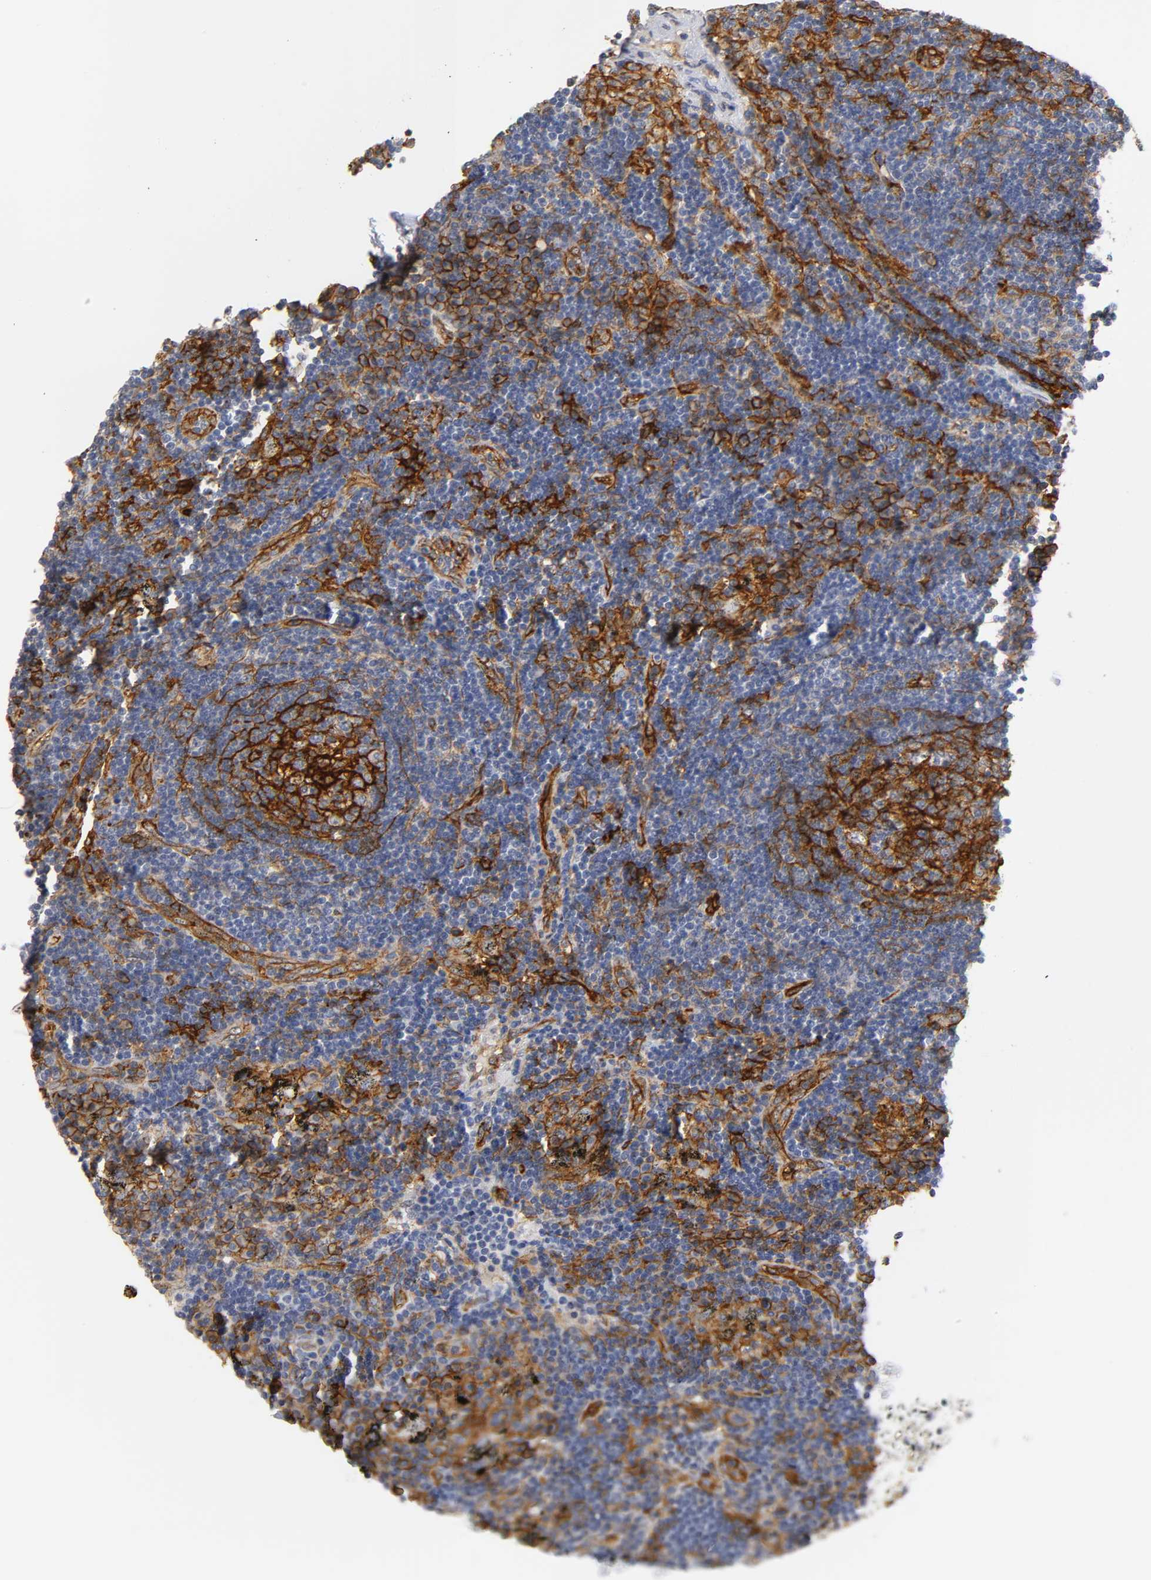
{"staining": {"intensity": "negative", "quantity": "none", "location": "none"}, "tissue": "lymph node", "cell_type": "Germinal center cells", "image_type": "normal", "snomed": [{"axis": "morphology", "description": "Normal tissue, NOS"}, {"axis": "morphology", "description": "Squamous cell carcinoma, metastatic, NOS"}, {"axis": "topography", "description": "Lymph node"}], "caption": "IHC micrograph of benign lymph node stained for a protein (brown), which shows no expression in germinal center cells.", "gene": "ICAM1", "patient": {"sex": "female", "age": 53}}